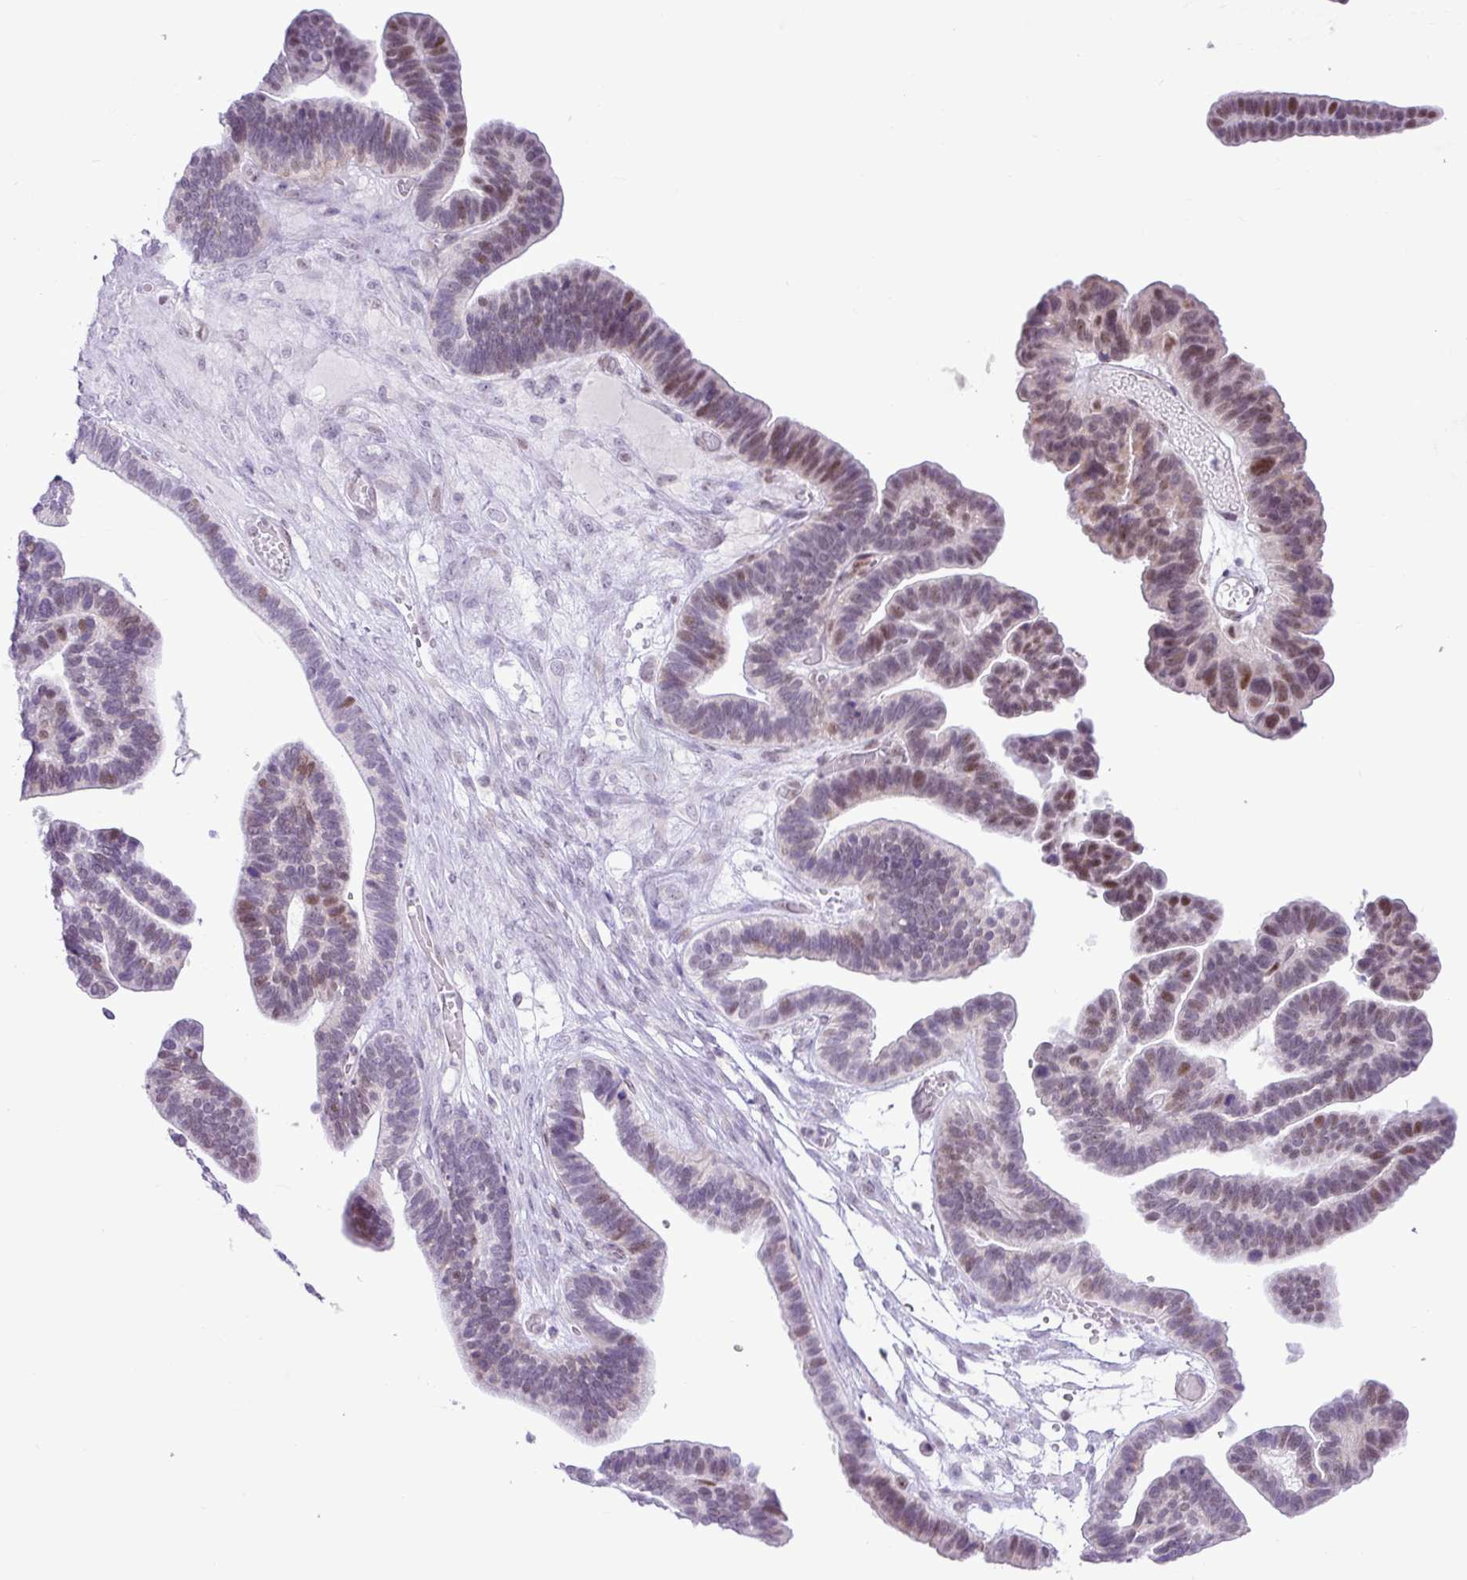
{"staining": {"intensity": "moderate", "quantity": "<25%", "location": "nuclear"}, "tissue": "ovarian cancer", "cell_type": "Tumor cells", "image_type": "cancer", "snomed": [{"axis": "morphology", "description": "Cystadenocarcinoma, serous, NOS"}, {"axis": "topography", "description": "Ovary"}], "caption": "This photomicrograph exhibits immunohistochemistry (IHC) staining of human ovarian serous cystadenocarcinoma, with low moderate nuclear positivity in approximately <25% of tumor cells.", "gene": "ELOA2", "patient": {"sex": "female", "age": 56}}